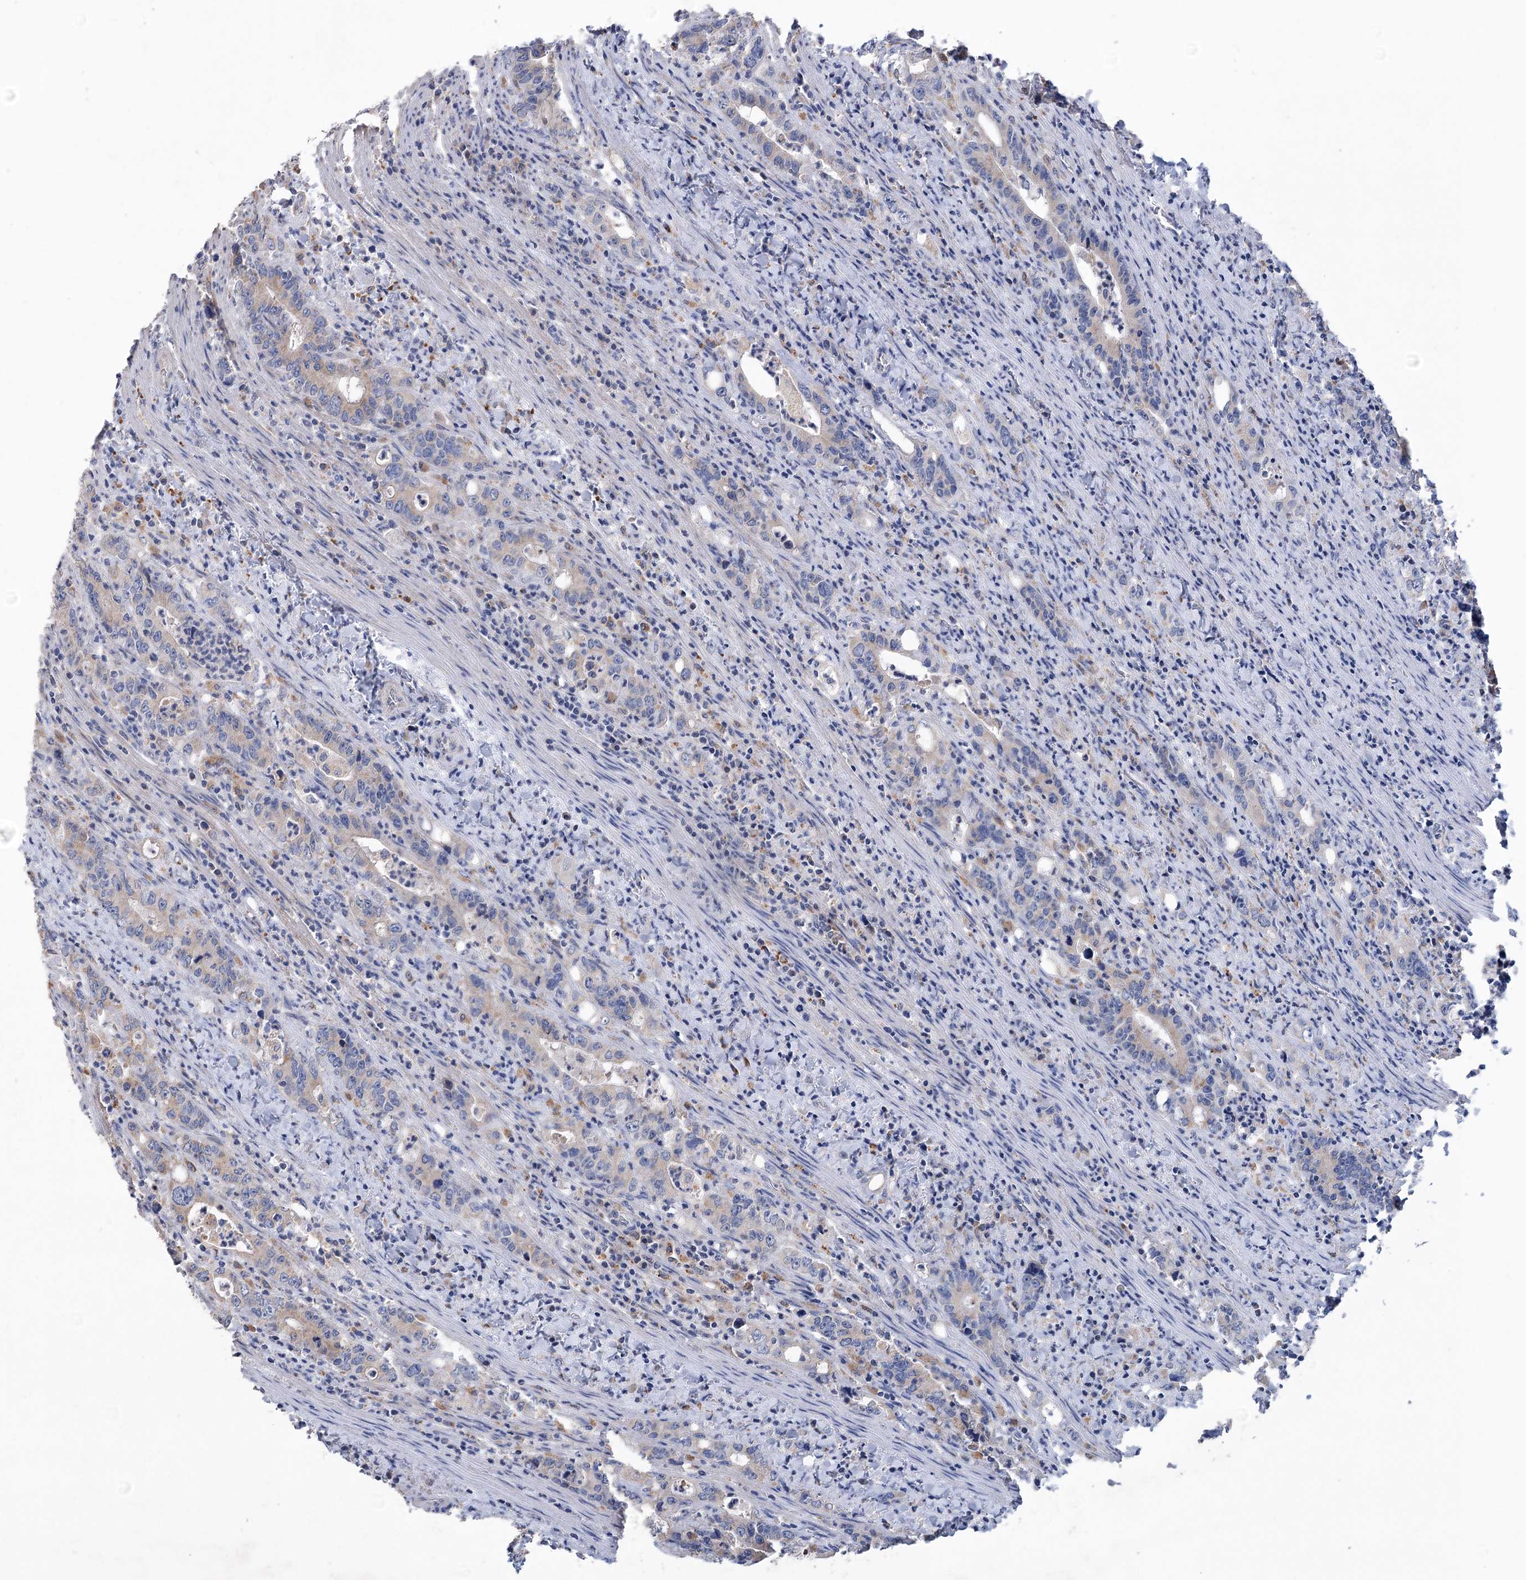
{"staining": {"intensity": "negative", "quantity": "none", "location": "none"}, "tissue": "colorectal cancer", "cell_type": "Tumor cells", "image_type": "cancer", "snomed": [{"axis": "morphology", "description": "Adenocarcinoma, NOS"}, {"axis": "topography", "description": "Colon"}], "caption": "Colorectal cancer was stained to show a protein in brown. There is no significant positivity in tumor cells.", "gene": "MTCH2", "patient": {"sex": "female", "age": 75}}